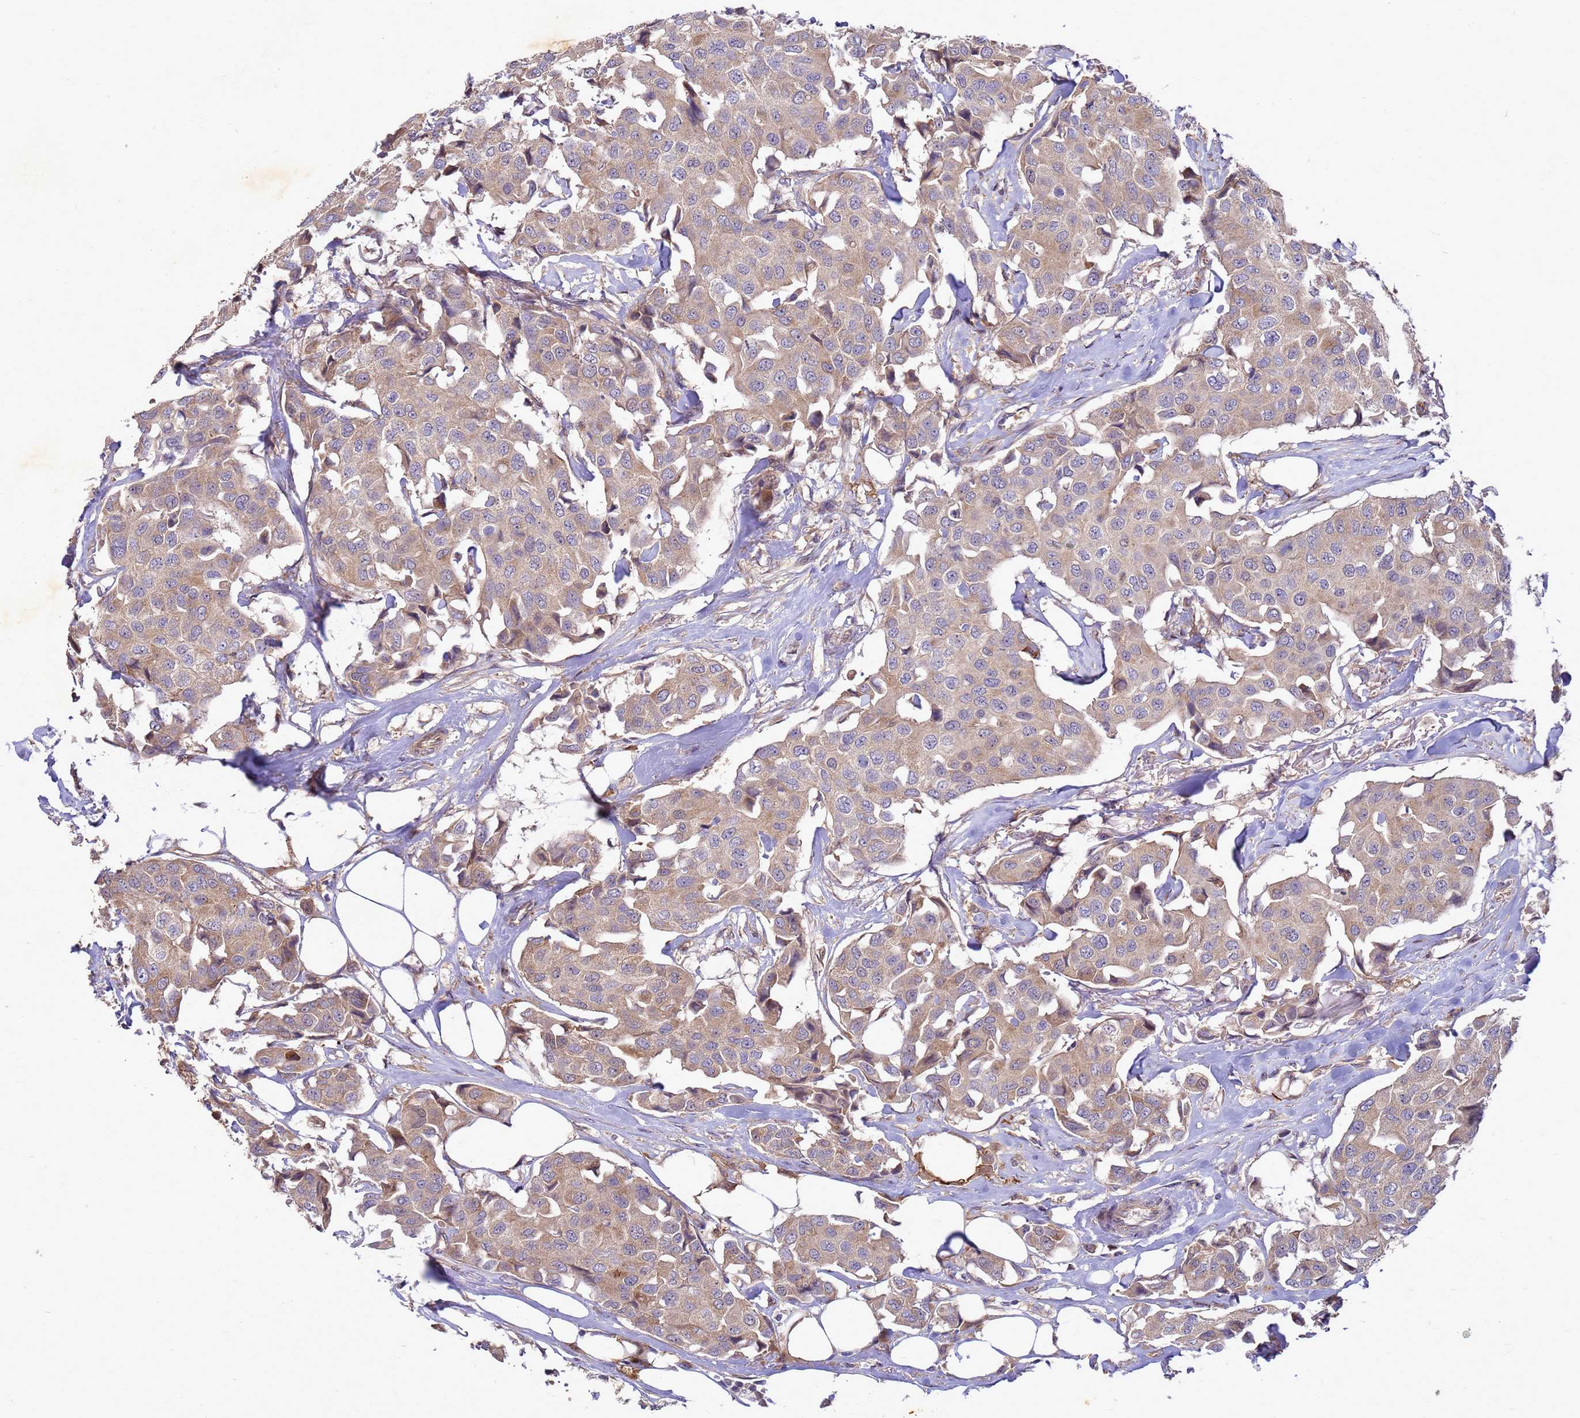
{"staining": {"intensity": "weak", "quantity": ">75%", "location": "cytoplasmic/membranous"}, "tissue": "breast cancer", "cell_type": "Tumor cells", "image_type": "cancer", "snomed": [{"axis": "morphology", "description": "Duct carcinoma"}, {"axis": "topography", "description": "Breast"}], "caption": "Human breast cancer stained with a protein marker demonstrates weak staining in tumor cells.", "gene": "RNF215", "patient": {"sex": "female", "age": 80}}